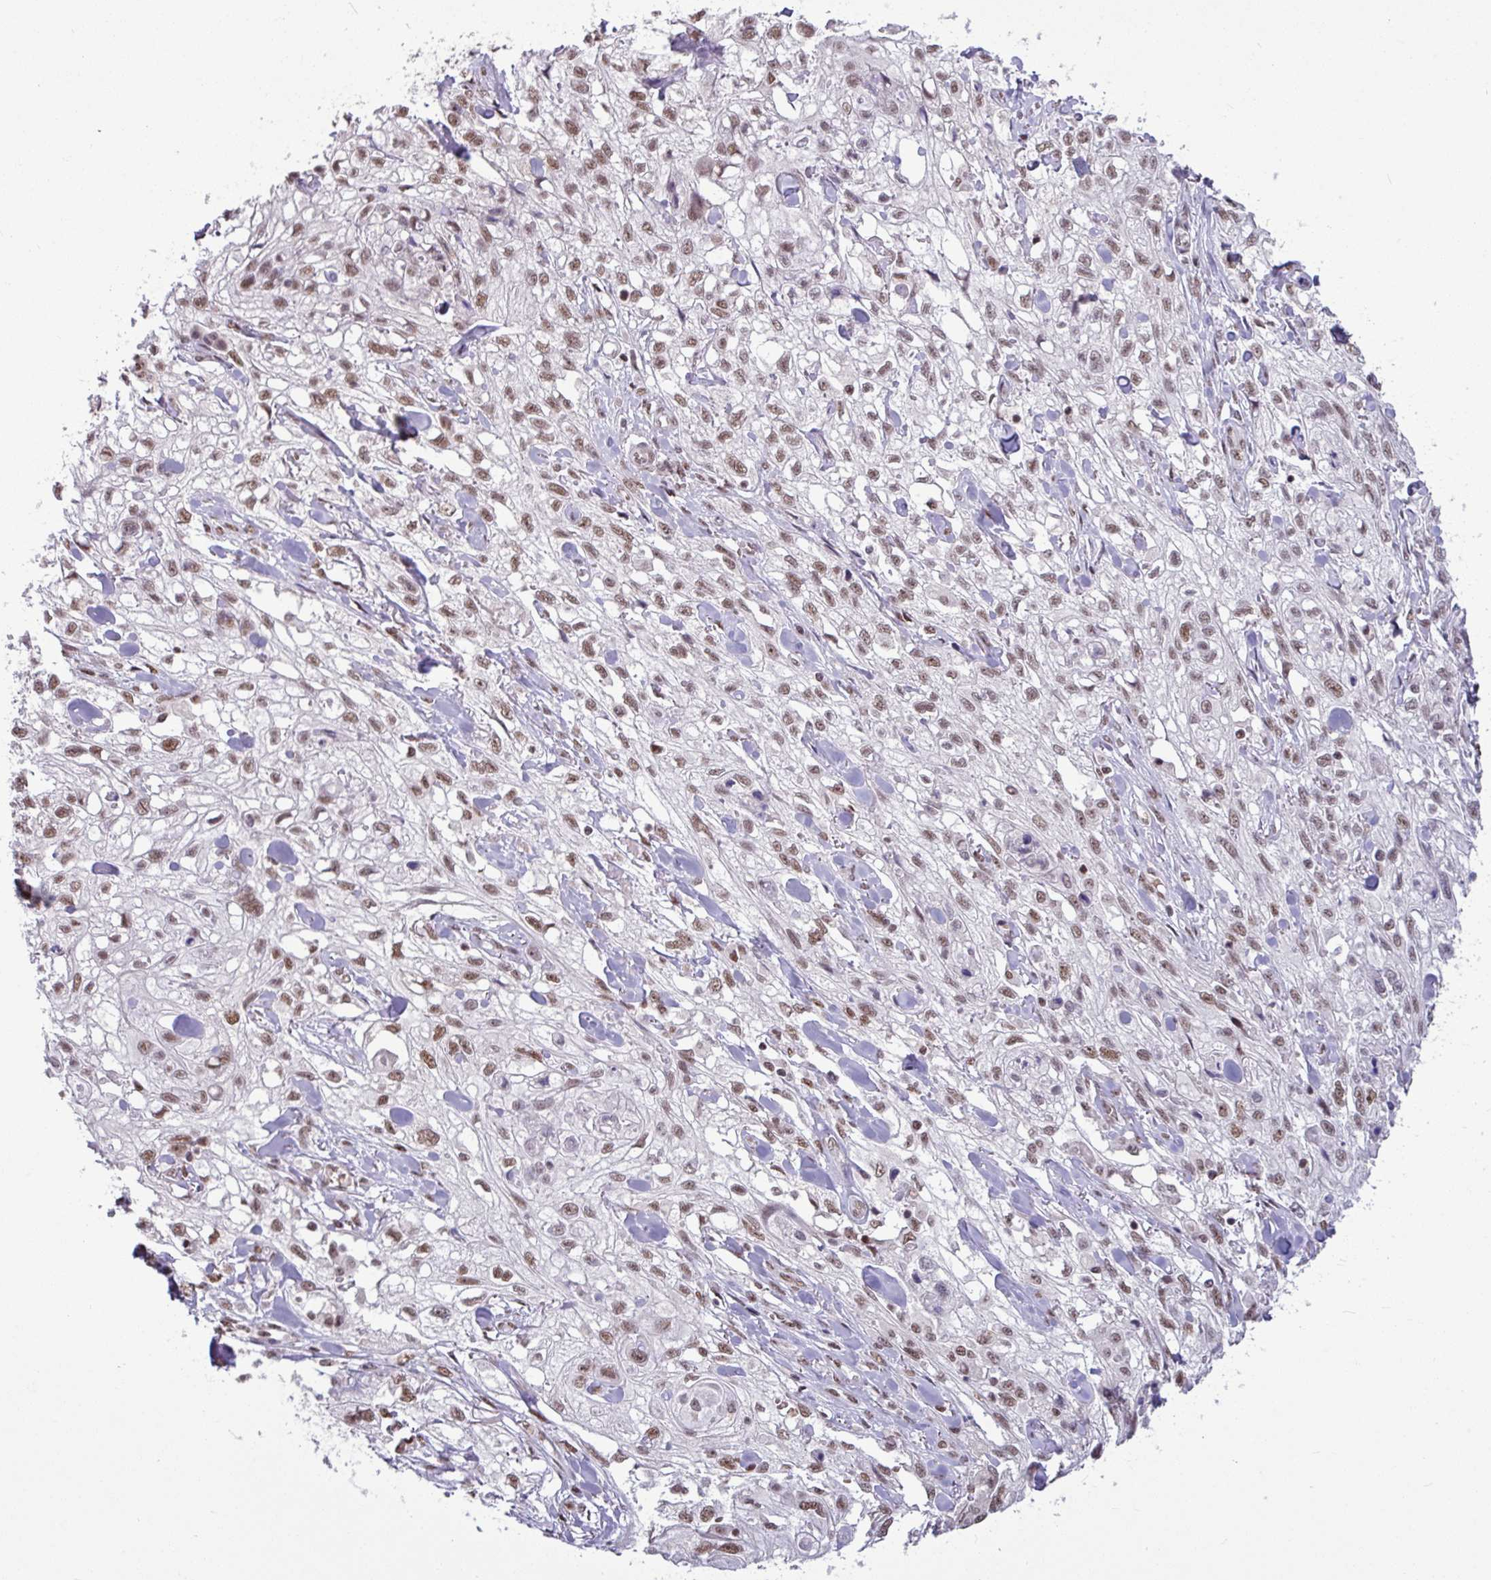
{"staining": {"intensity": "moderate", "quantity": ">75%", "location": "nuclear"}, "tissue": "skin cancer", "cell_type": "Tumor cells", "image_type": "cancer", "snomed": [{"axis": "morphology", "description": "Squamous cell carcinoma, NOS"}, {"axis": "topography", "description": "Skin"}, {"axis": "topography", "description": "Vulva"}], "caption": "Immunohistochemistry histopathology image of neoplastic tissue: human squamous cell carcinoma (skin) stained using immunohistochemistry (IHC) displays medium levels of moderate protein expression localized specifically in the nuclear of tumor cells, appearing as a nuclear brown color.", "gene": "TDG", "patient": {"sex": "female", "age": 86}}